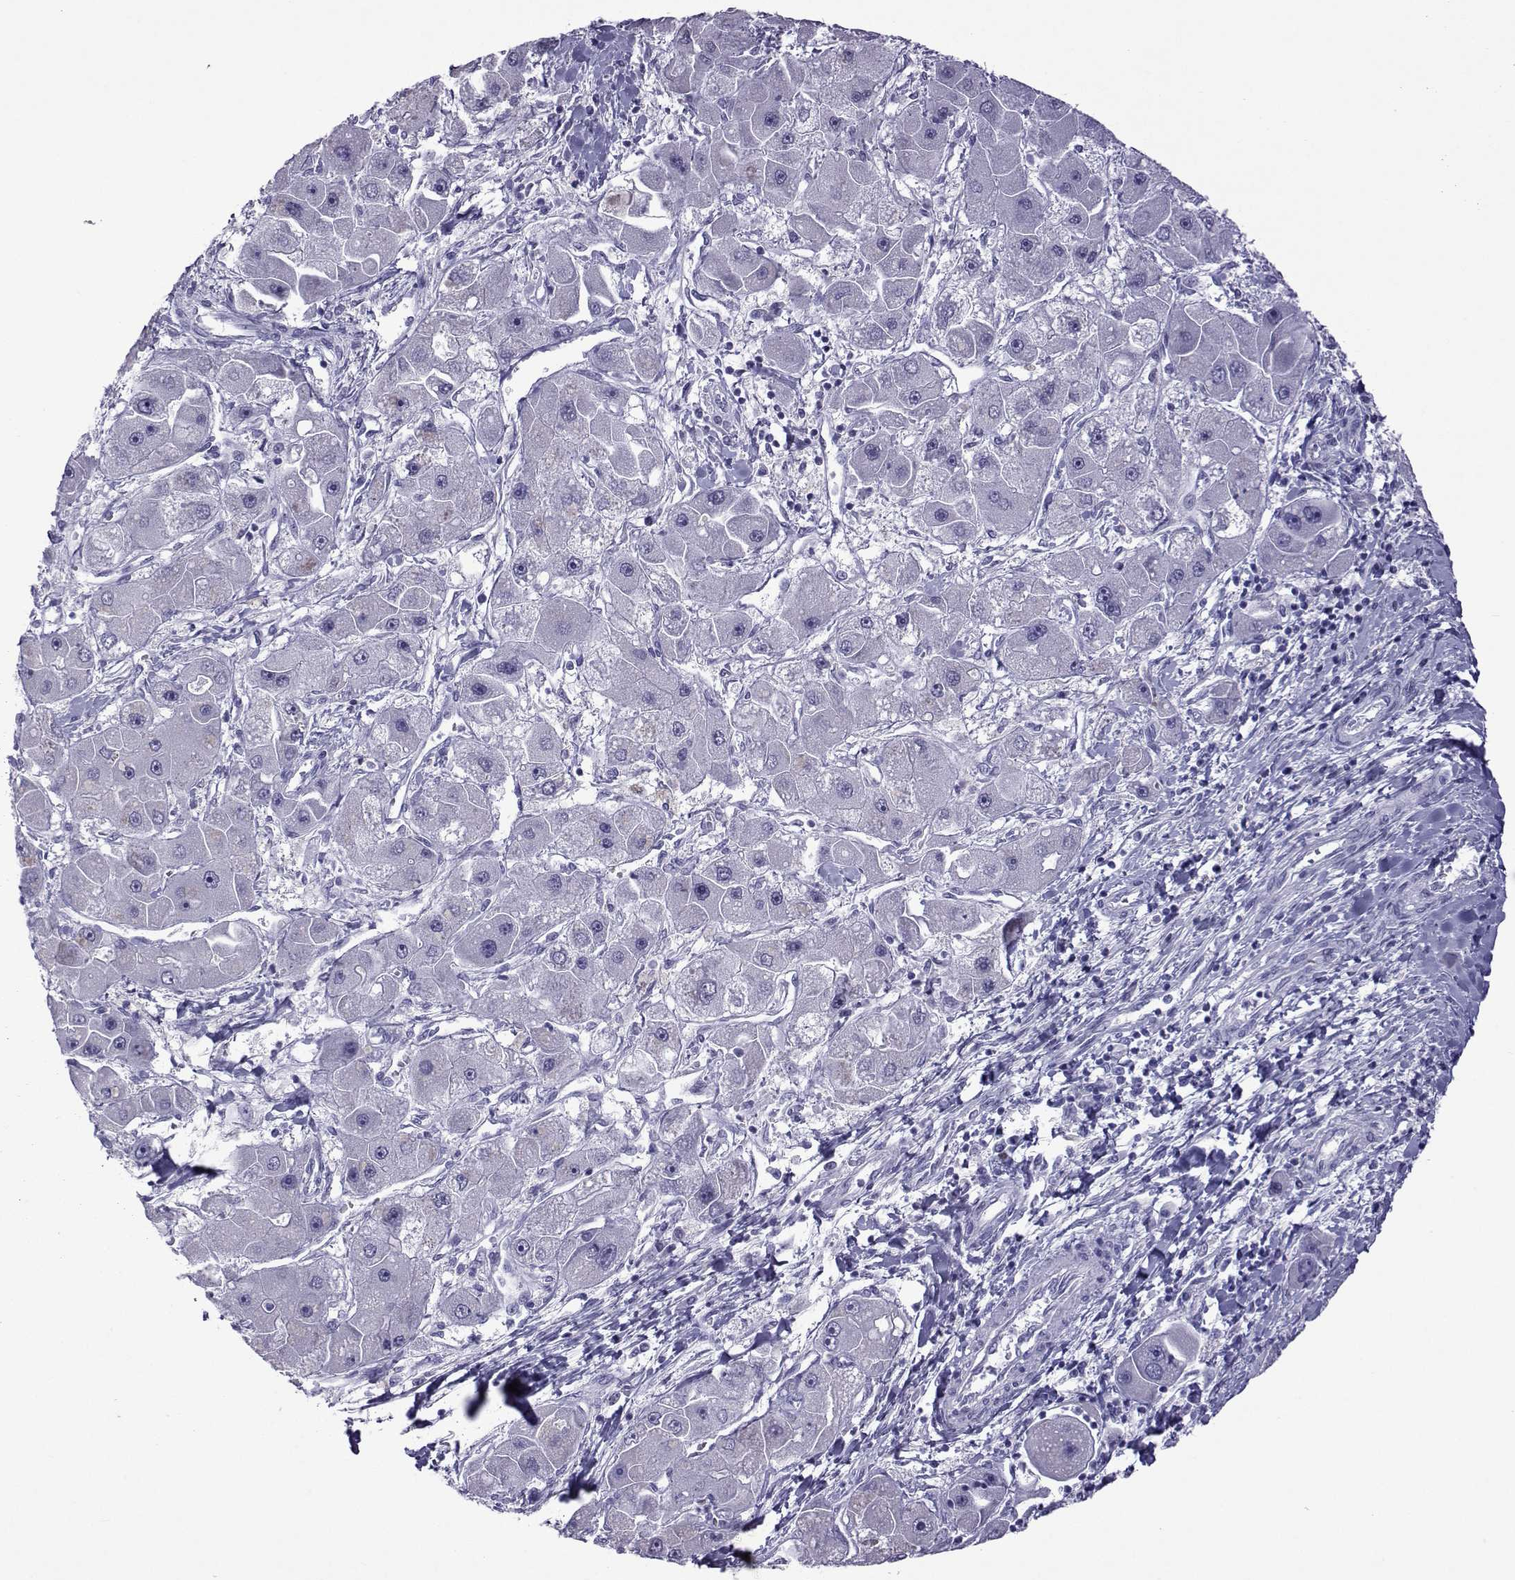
{"staining": {"intensity": "negative", "quantity": "none", "location": "none"}, "tissue": "liver cancer", "cell_type": "Tumor cells", "image_type": "cancer", "snomed": [{"axis": "morphology", "description": "Carcinoma, Hepatocellular, NOS"}, {"axis": "topography", "description": "Liver"}], "caption": "Liver cancer (hepatocellular carcinoma) was stained to show a protein in brown. There is no significant staining in tumor cells. The staining is performed using DAB (3,3'-diaminobenzidine) brown chromogen with nuclei counter-stained in using hematoxylin.", "gene": "COL22A1", "patient": {"sex": "male", "age": 24}}